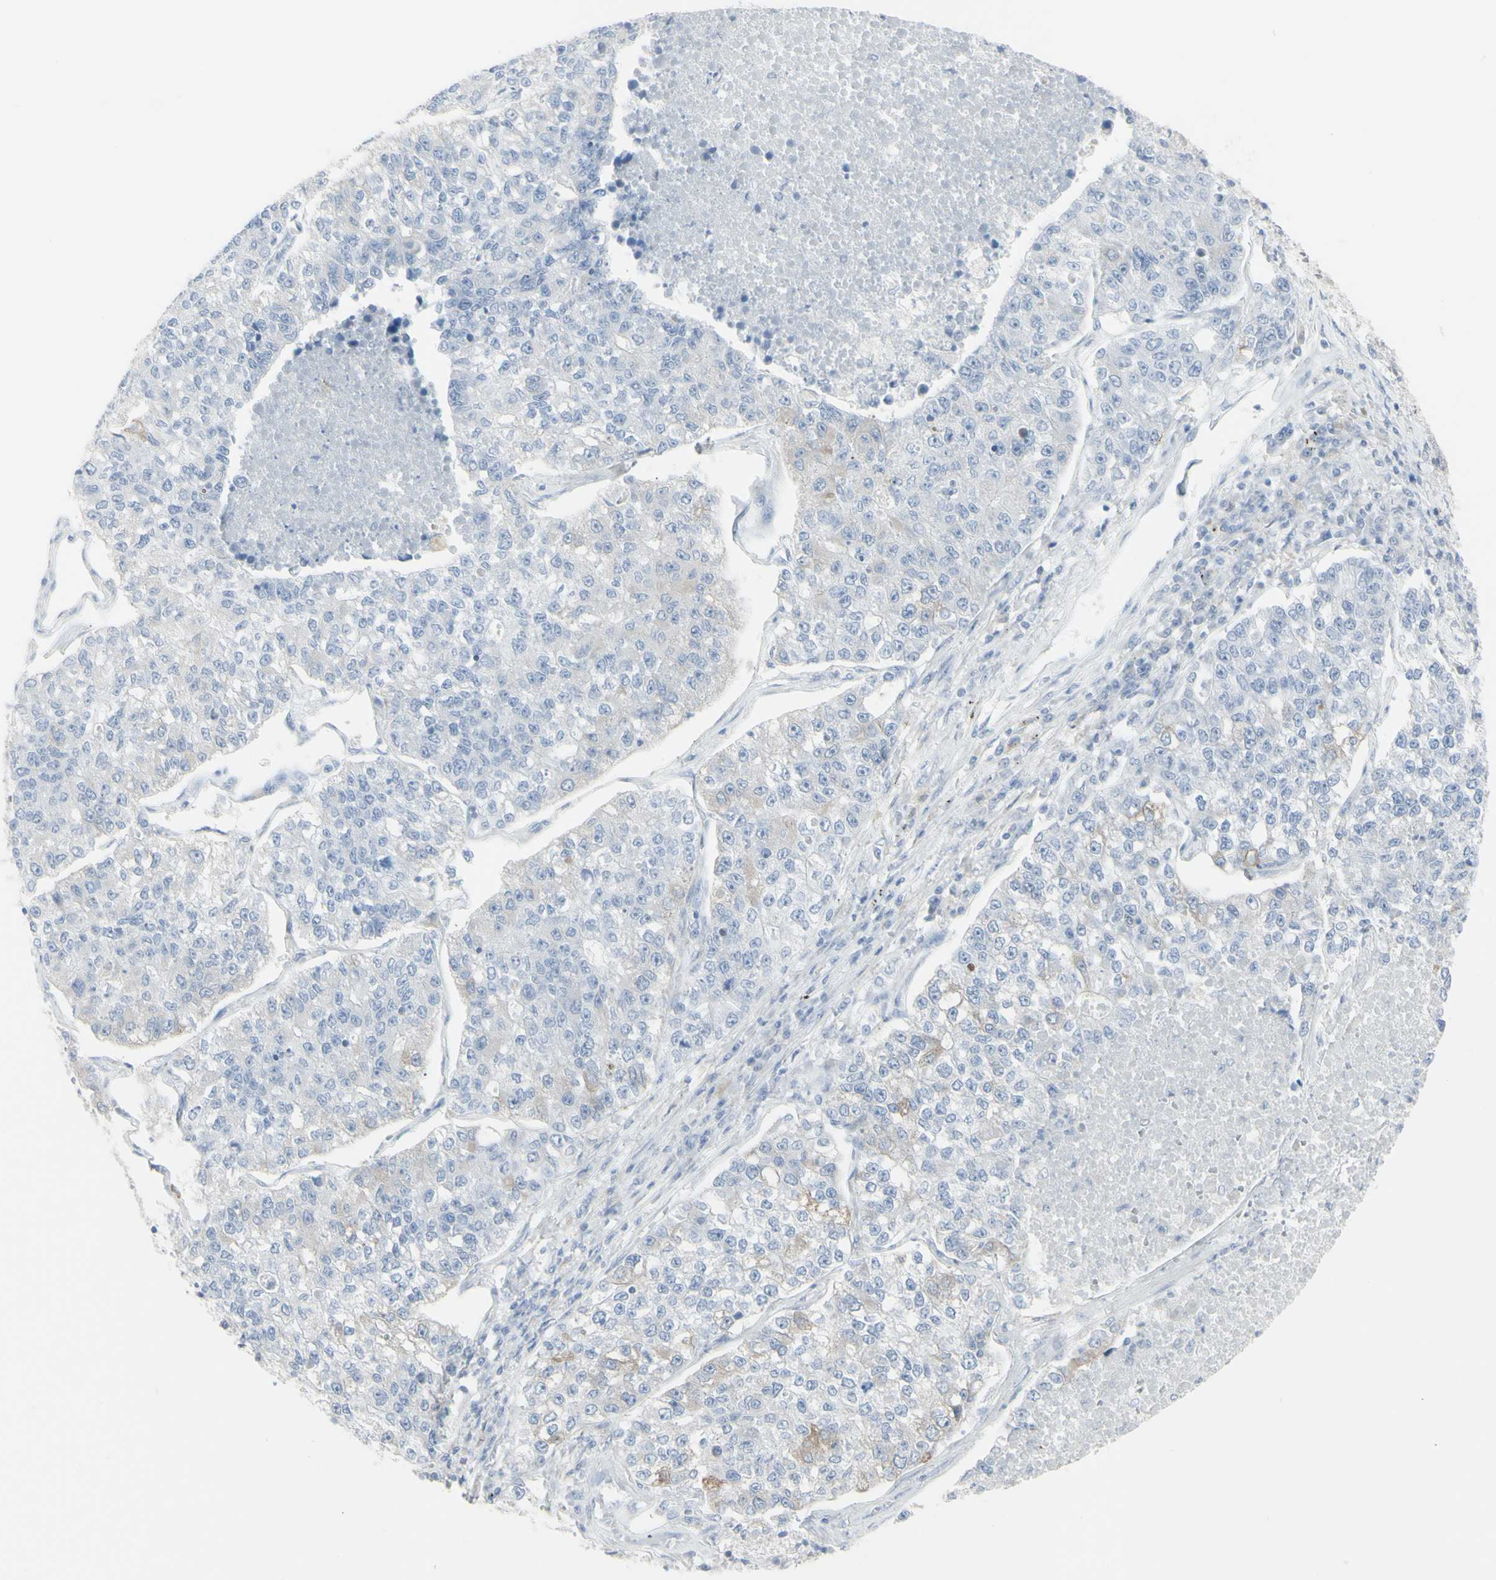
{"staining": {"intensity": "weak", "quantity": "<25%", "location": "cytoplasmic/membranous"}, "tissue": "lung cancer", "cell_type": "Tumor cells", "image_type": "cancer", "snomed": [{"axis": "morphology", "description": "Adenocarcinoma, NOS"}, {"axis": "topography", "description": "Lung"}], "caption": "This is a image of immunohistochemistry staining of lung cancer (adenocarcinoma), which shows no staining in tumor cells.", "gene": "ENSG00000198211", "patient": {"sex": "male", "age": 49}}